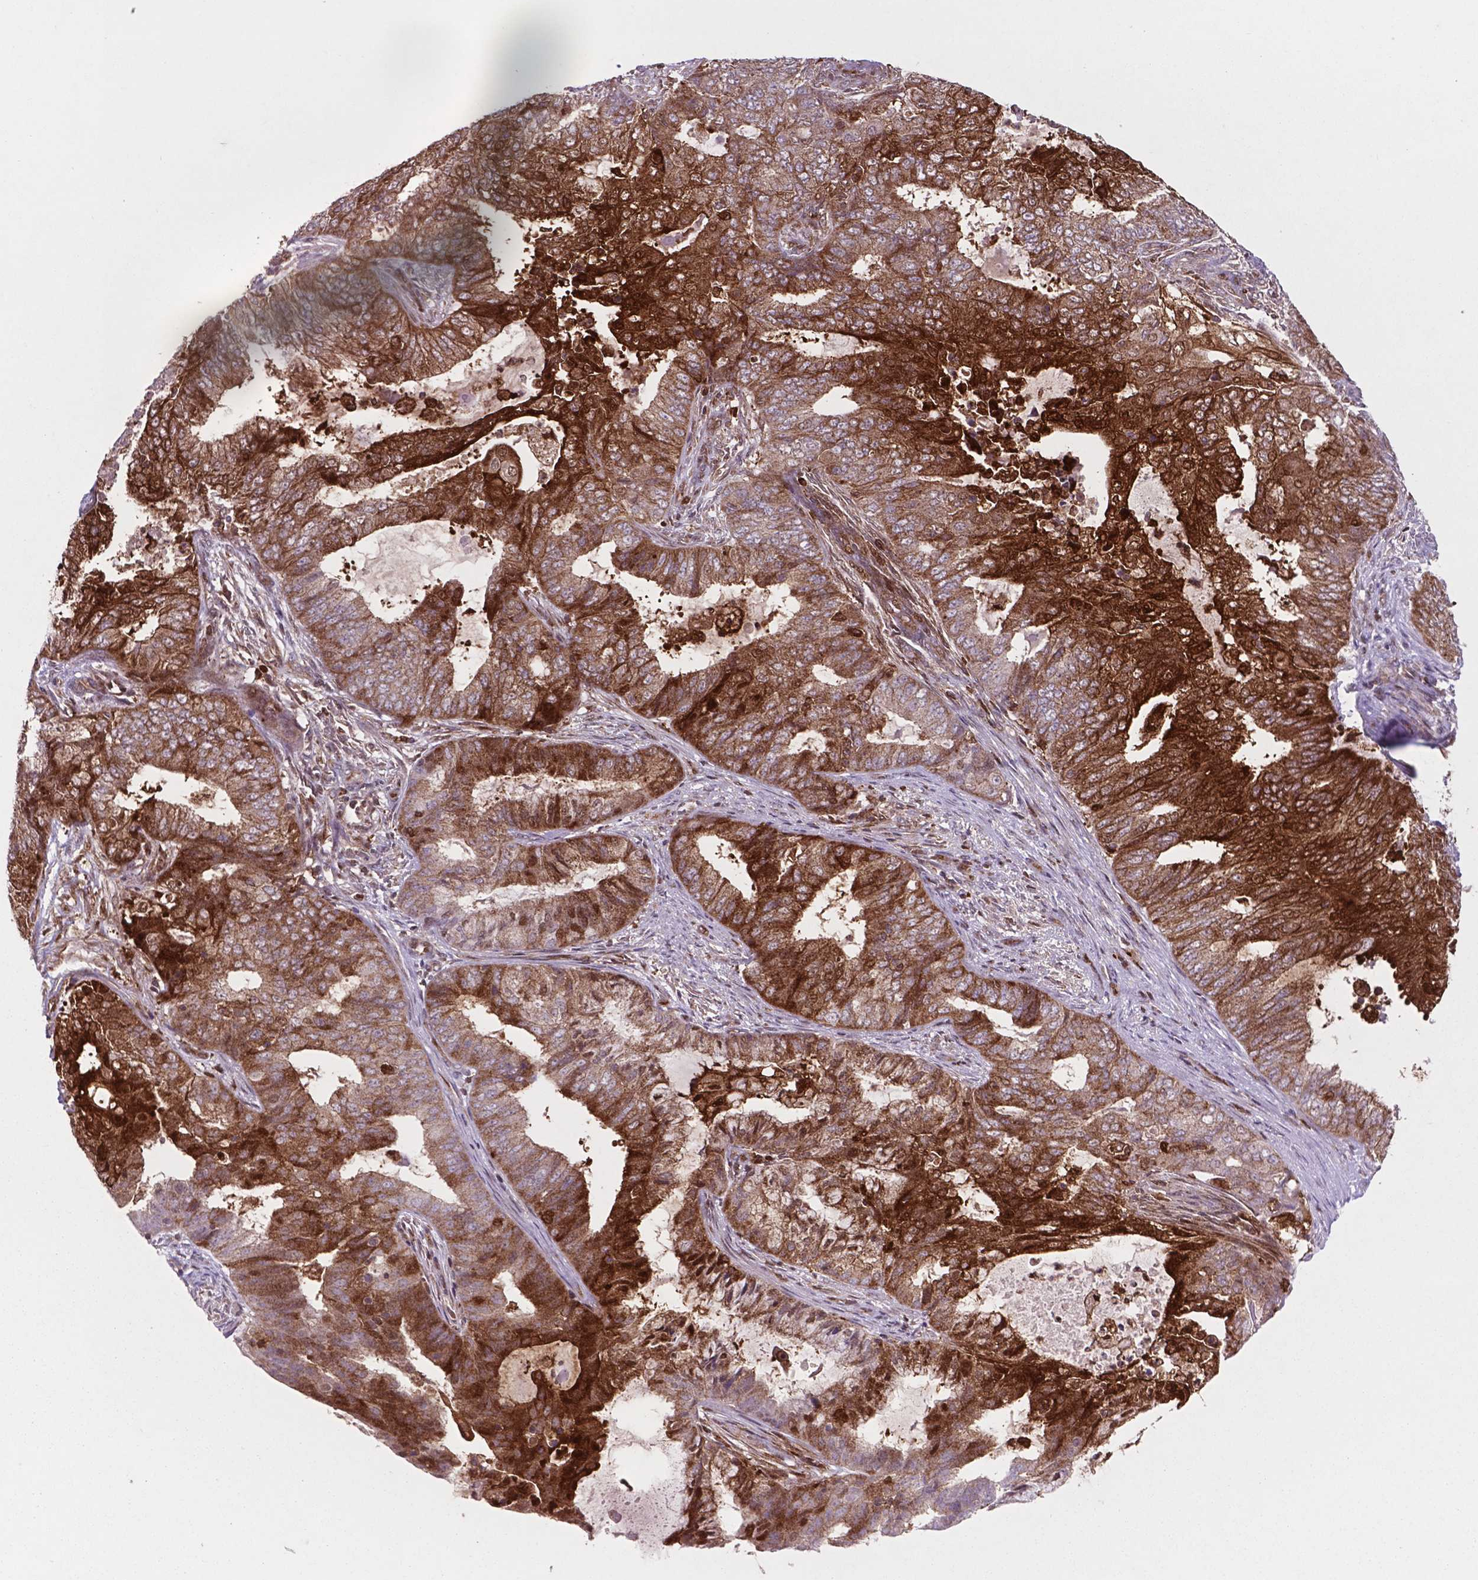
{"staining": {"intensity": "strong", "quantity": "25%-75%", "location": "cytoplasmic/membranous"}, "tissue": "endometrial cancer", "cell_type": "Tumor cells", "image_type": "cancer", "snomed": [{"axis": "morphology", "description": "Adenocarcinoma, NOS"}, {"axis": "topography", "description": "Endometrium"}], "caption": "Brown immunohistochemical staining in endometrial adenocarcinoma demonstrates strong cytoplasmic/membranous expression in approximately 25%-75% of tumor cells. The staining is performed using DAB (3,3'-diaminobenzidine) brown chromogen to label protein expression. The nuclei are counter-stained blue using hematoxylin.", "gene": "LDHA", "patient": {"sex": "female", "age": 62}}